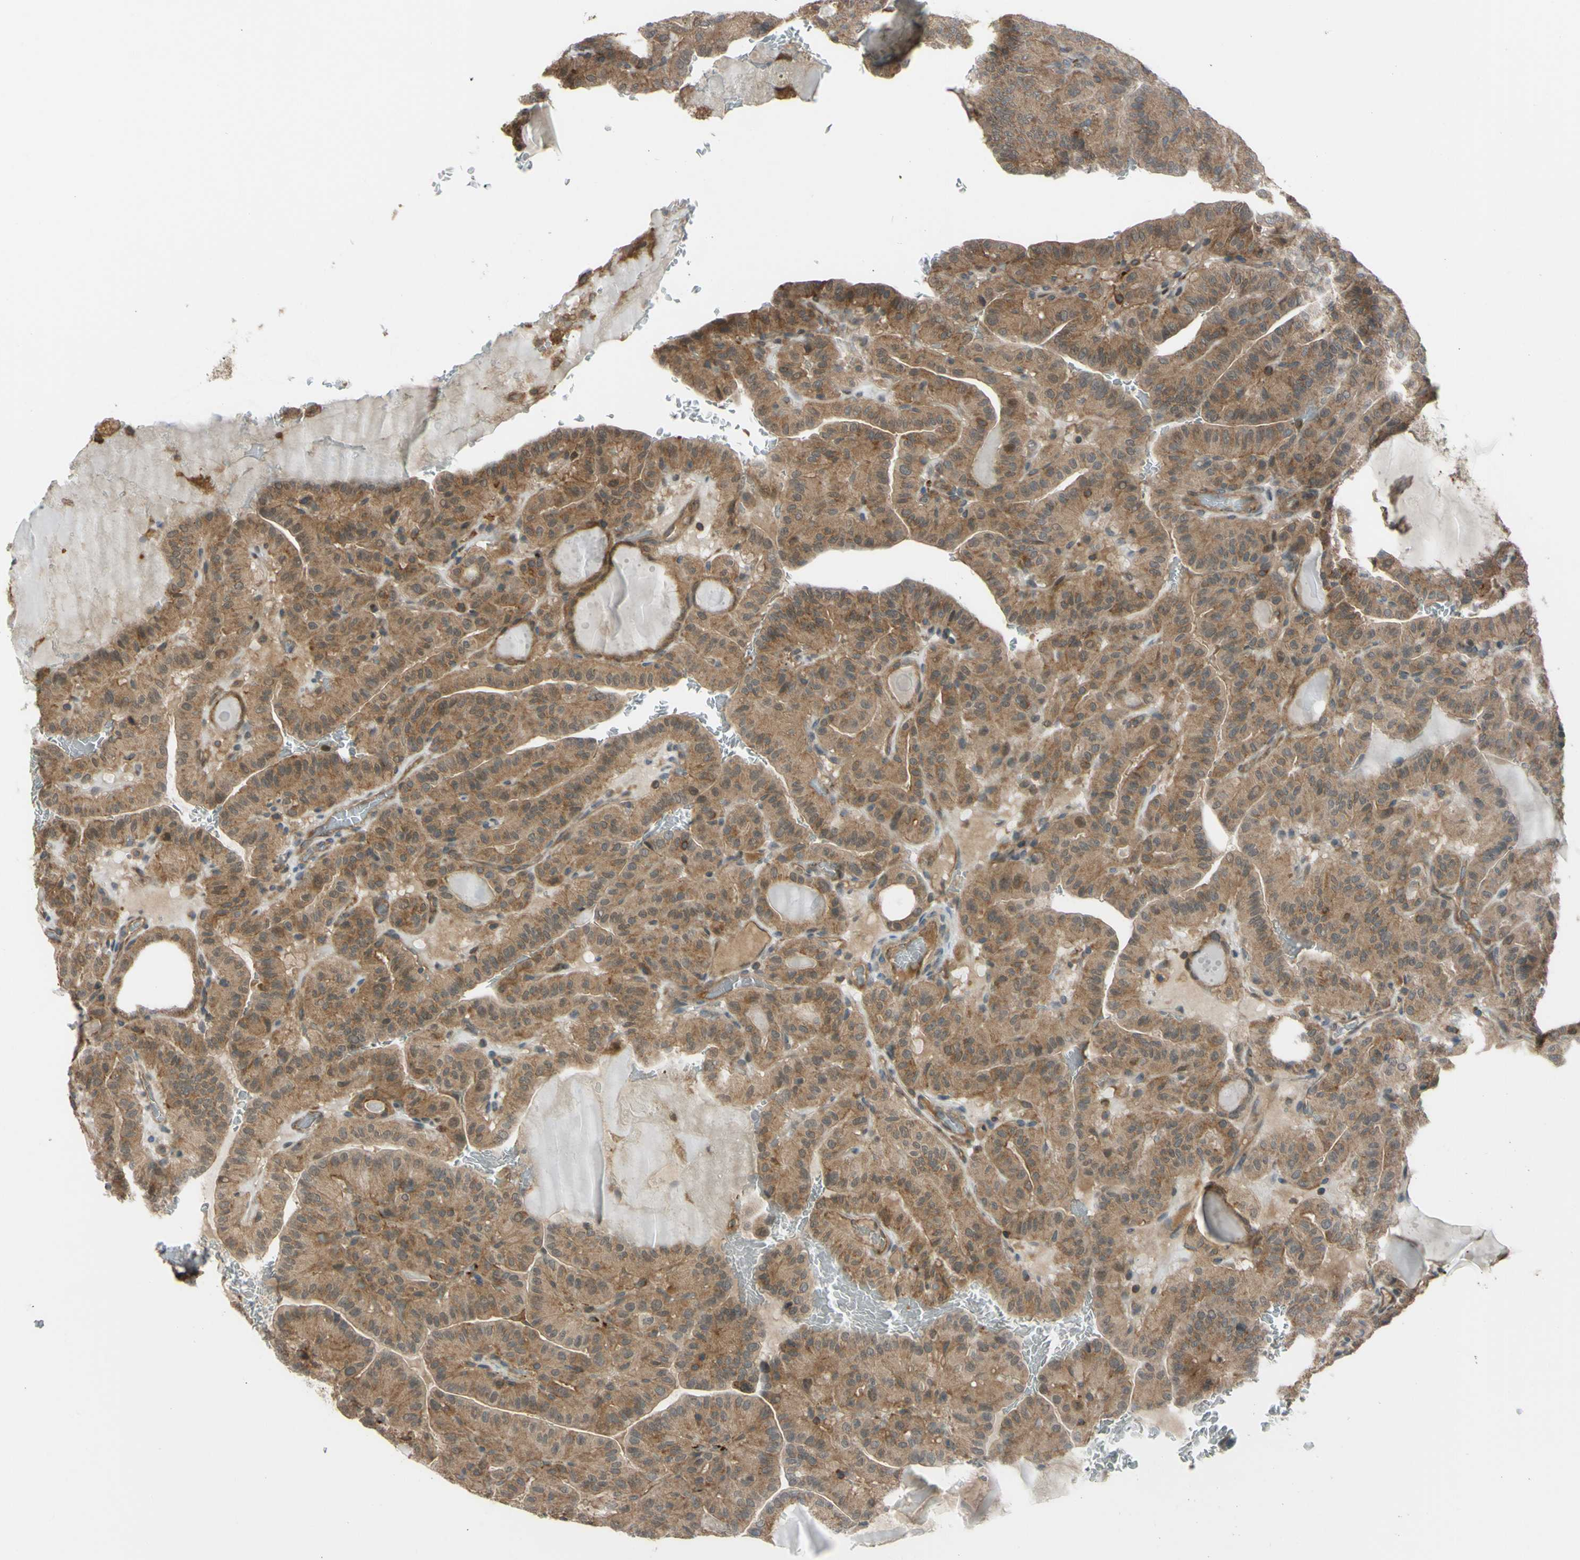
{"staining": {"intensity": "moderate", "quantity": ">75%", "location": "cytoplasmic/membranous,nuclear"}, "tissue": "thyroid cancer", "cell_type": "Tumor cells", "image_type": "cancer", "snomed": [{"axis": "morphology", "description": "Papillary adenocarcinoma, NOS"}, {"axis": "topography", "description": "Thyroid gland"}], "caption": "Protein analysis of thyroid papillary adenocarcinoma tissue exhibits moderate cytoplasmic/membranous and nuclear positivity in approximately >75% of tumor cells.", "gene": "FLII", "patient": {"sex": "male", "age": 77}}